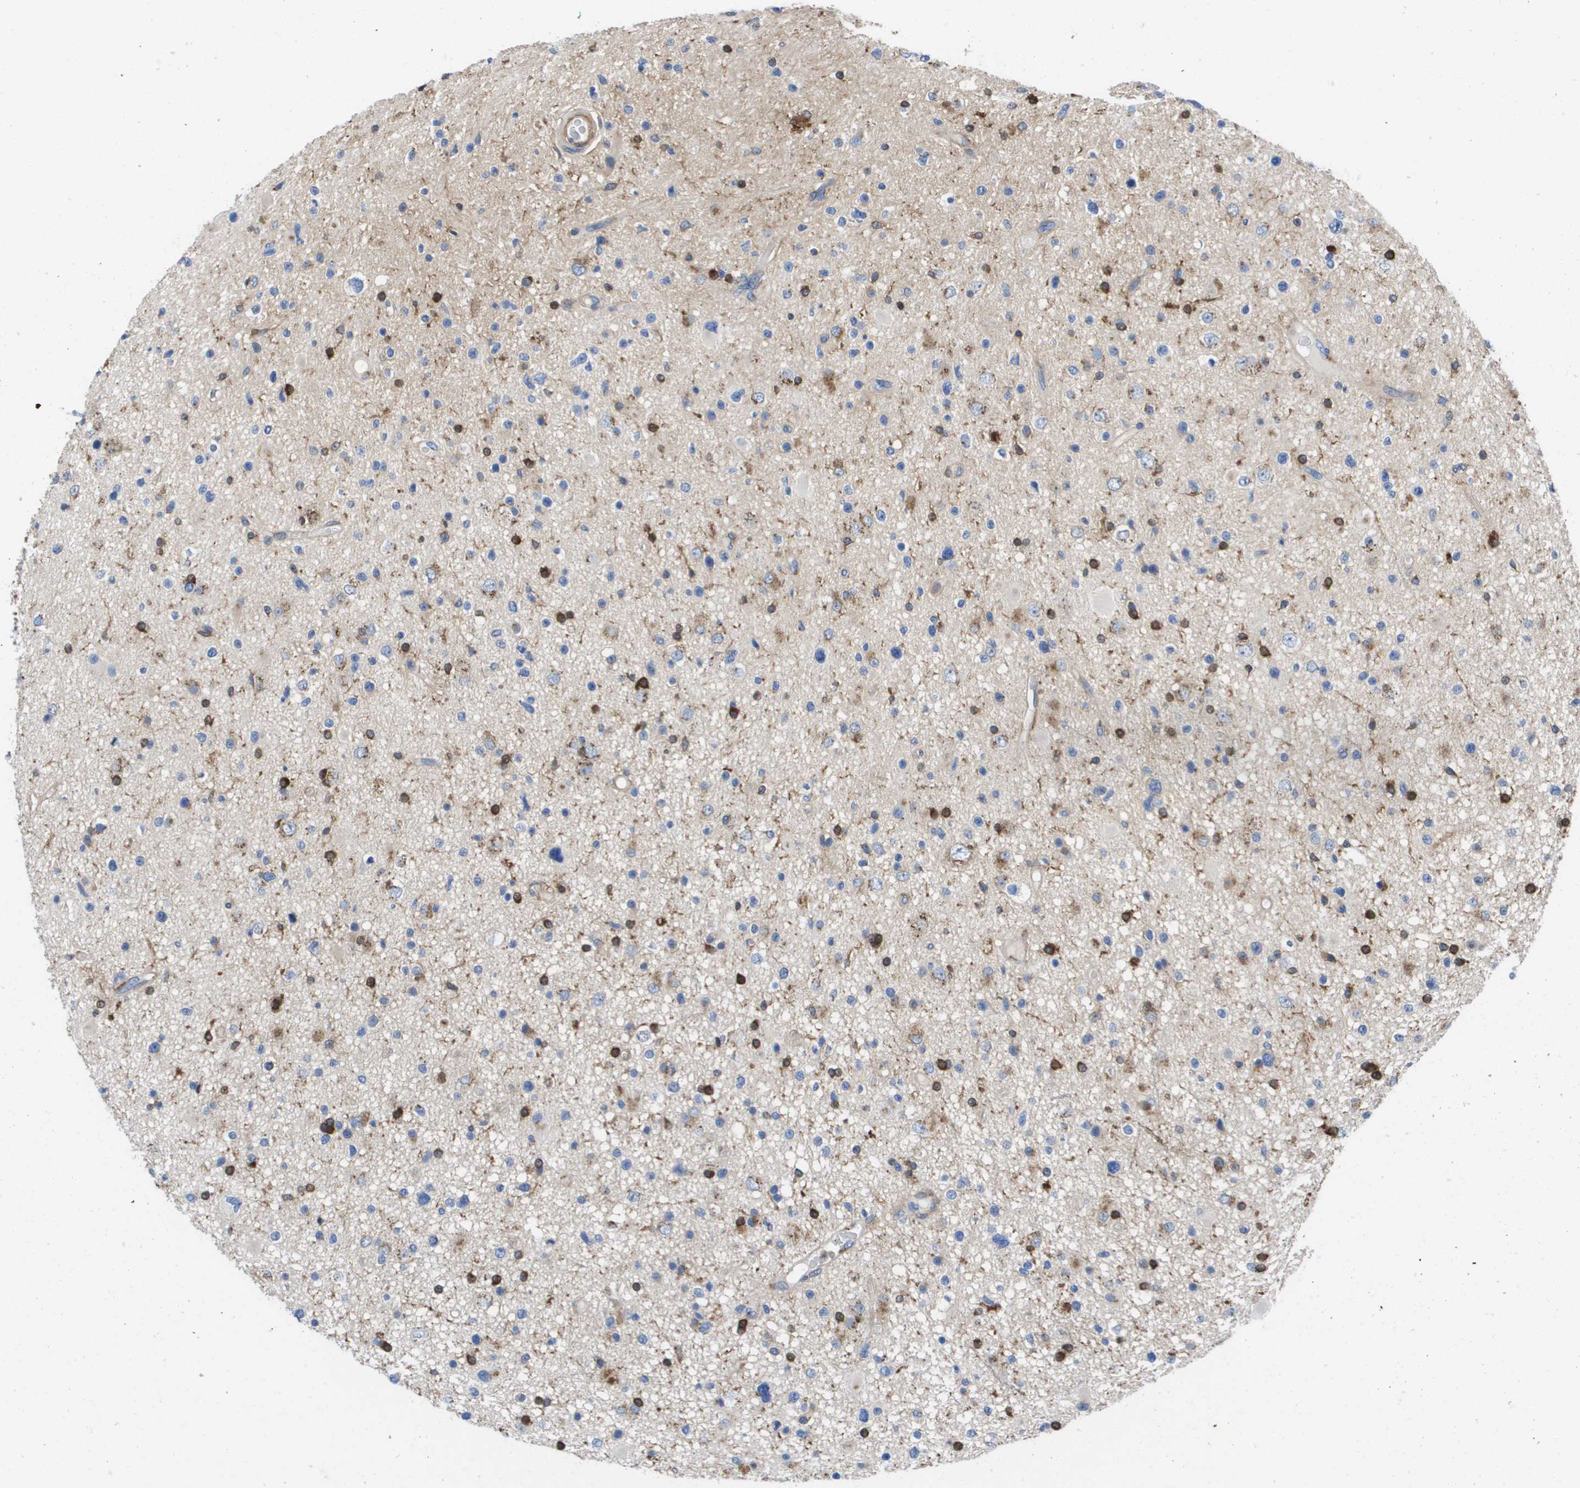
{"staining": {"intensity": "strong", "quantity": "<25%", "location": "cytoplasmic/membranous"}, "tissue": "glioma", "cell_type": "Tumor cells", "image_type": "cancer", "snomed": [{"axis": "morphology", "description": "Glioma, malignant, High grade"}, {"axis": "topography", "description": "Brain"}], "caption": "A photomicrograph showing strong cytoplasmic/membranous expression in about <25% of tumor cells in glioma, as visualized by brown immunohistochemical staining.", "gene": "SLC37A2", "patient": {"sex": "male", "age": 33}}